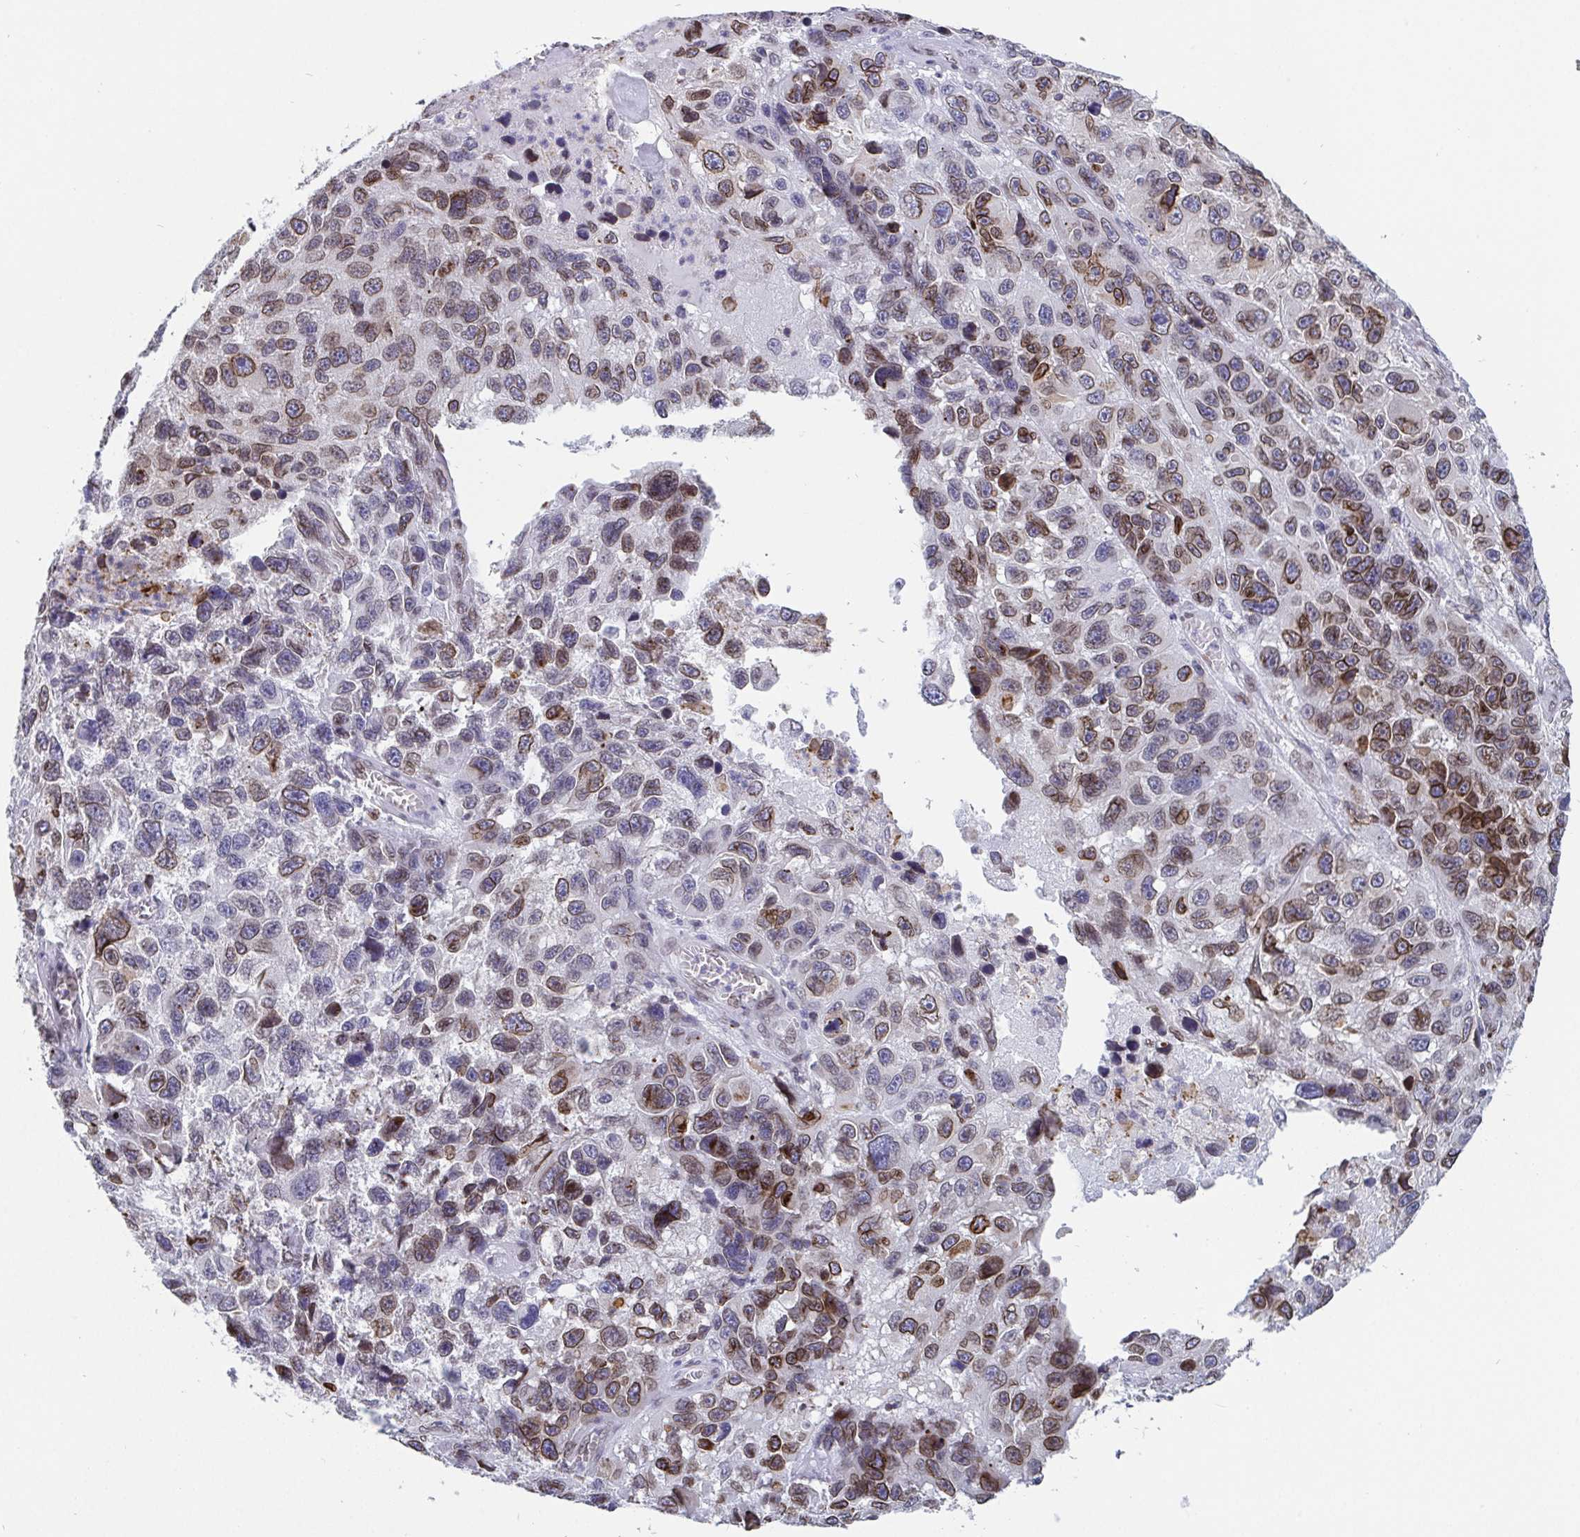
{"staining": {"intensity": "moderate", "quantity": "25%-75%", "location": "cytoplasmic/membranous,nuclear"}, "tissue": "melanoma", "cell_type": "Tumor cells", "image_type": "cancer", "snomed": [{"axis": "morphology", "description": "Malignant melanoma, NOS"}, {"axis": "topography", "description": "Skin"}], "caption": "Immunohistochemistry (IHC) micrograph of neoplastic tissue: melanoma stained using IHC displays medium levels of moderate protein expression localized specifically in the cytoplasmic/membranous and nuclear of tumor cells, appearing as a cytoplasmic/membranous and nuclear brown color.", "gene": "EMD", "patient": {"sex": "male", "age": 53}}